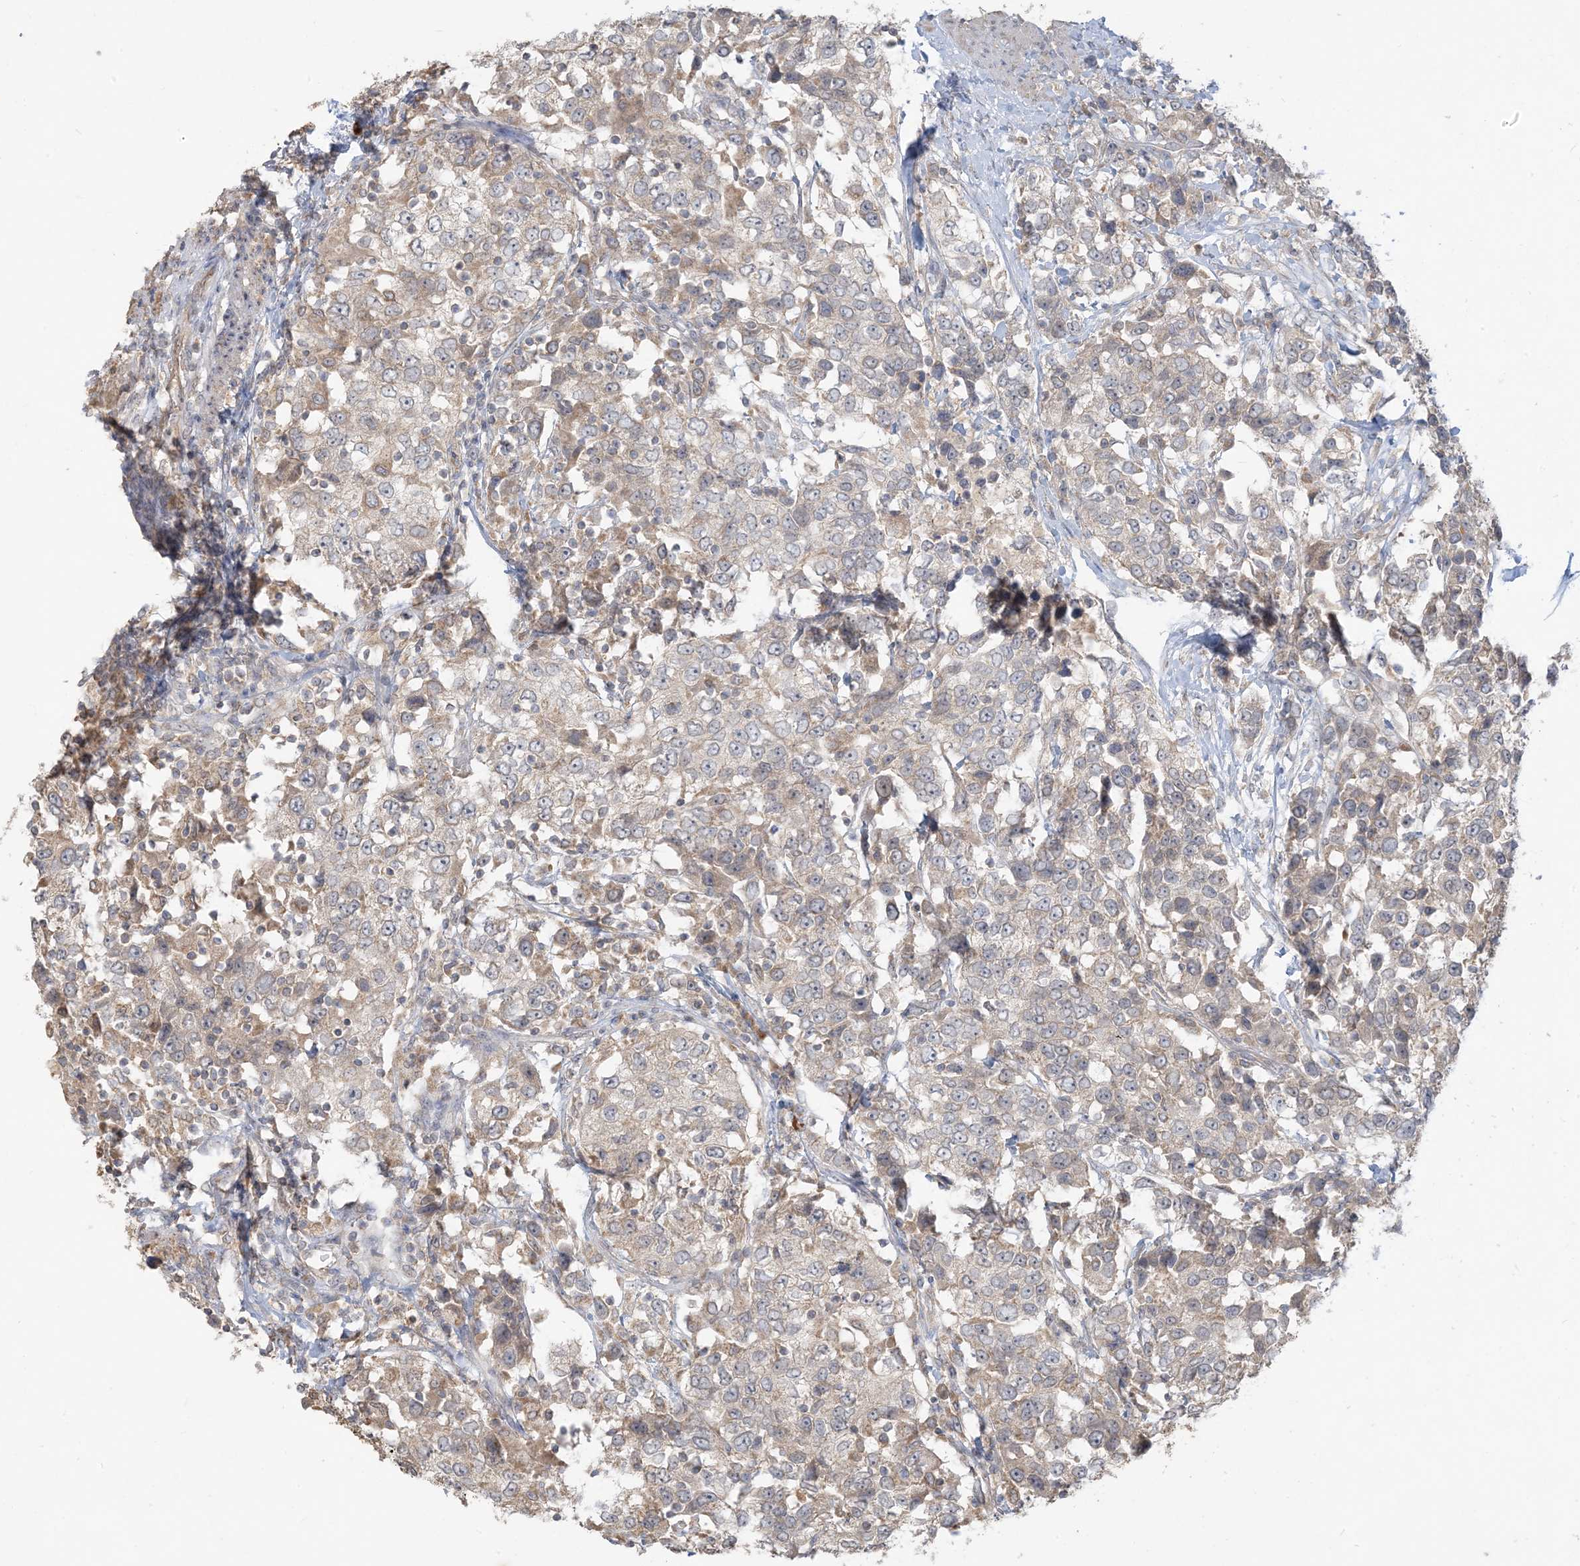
{"staining": {"intensity": "moderate", "quantity": "<25%", "location": "cytoplasmic/membranous"}, "tissue": "urothelial cancer", "cell_type": "Tumor cells", "image_type": "cancer", "snomed": [{"axis": "morphology", "description": "Urothelial carcinoma, High grade"}, {"axis": "topography", "description": "Urinary bladder"}], "caption": "This is an image of immunohistochemistry (IHC) staining of high-grade urothelial carcinoma, which shows moderate staining in the cytoplasmic/membranous of tumor cells.", "gene": "MCOLN1", "patient": {"sex": "female", "age": 80}}